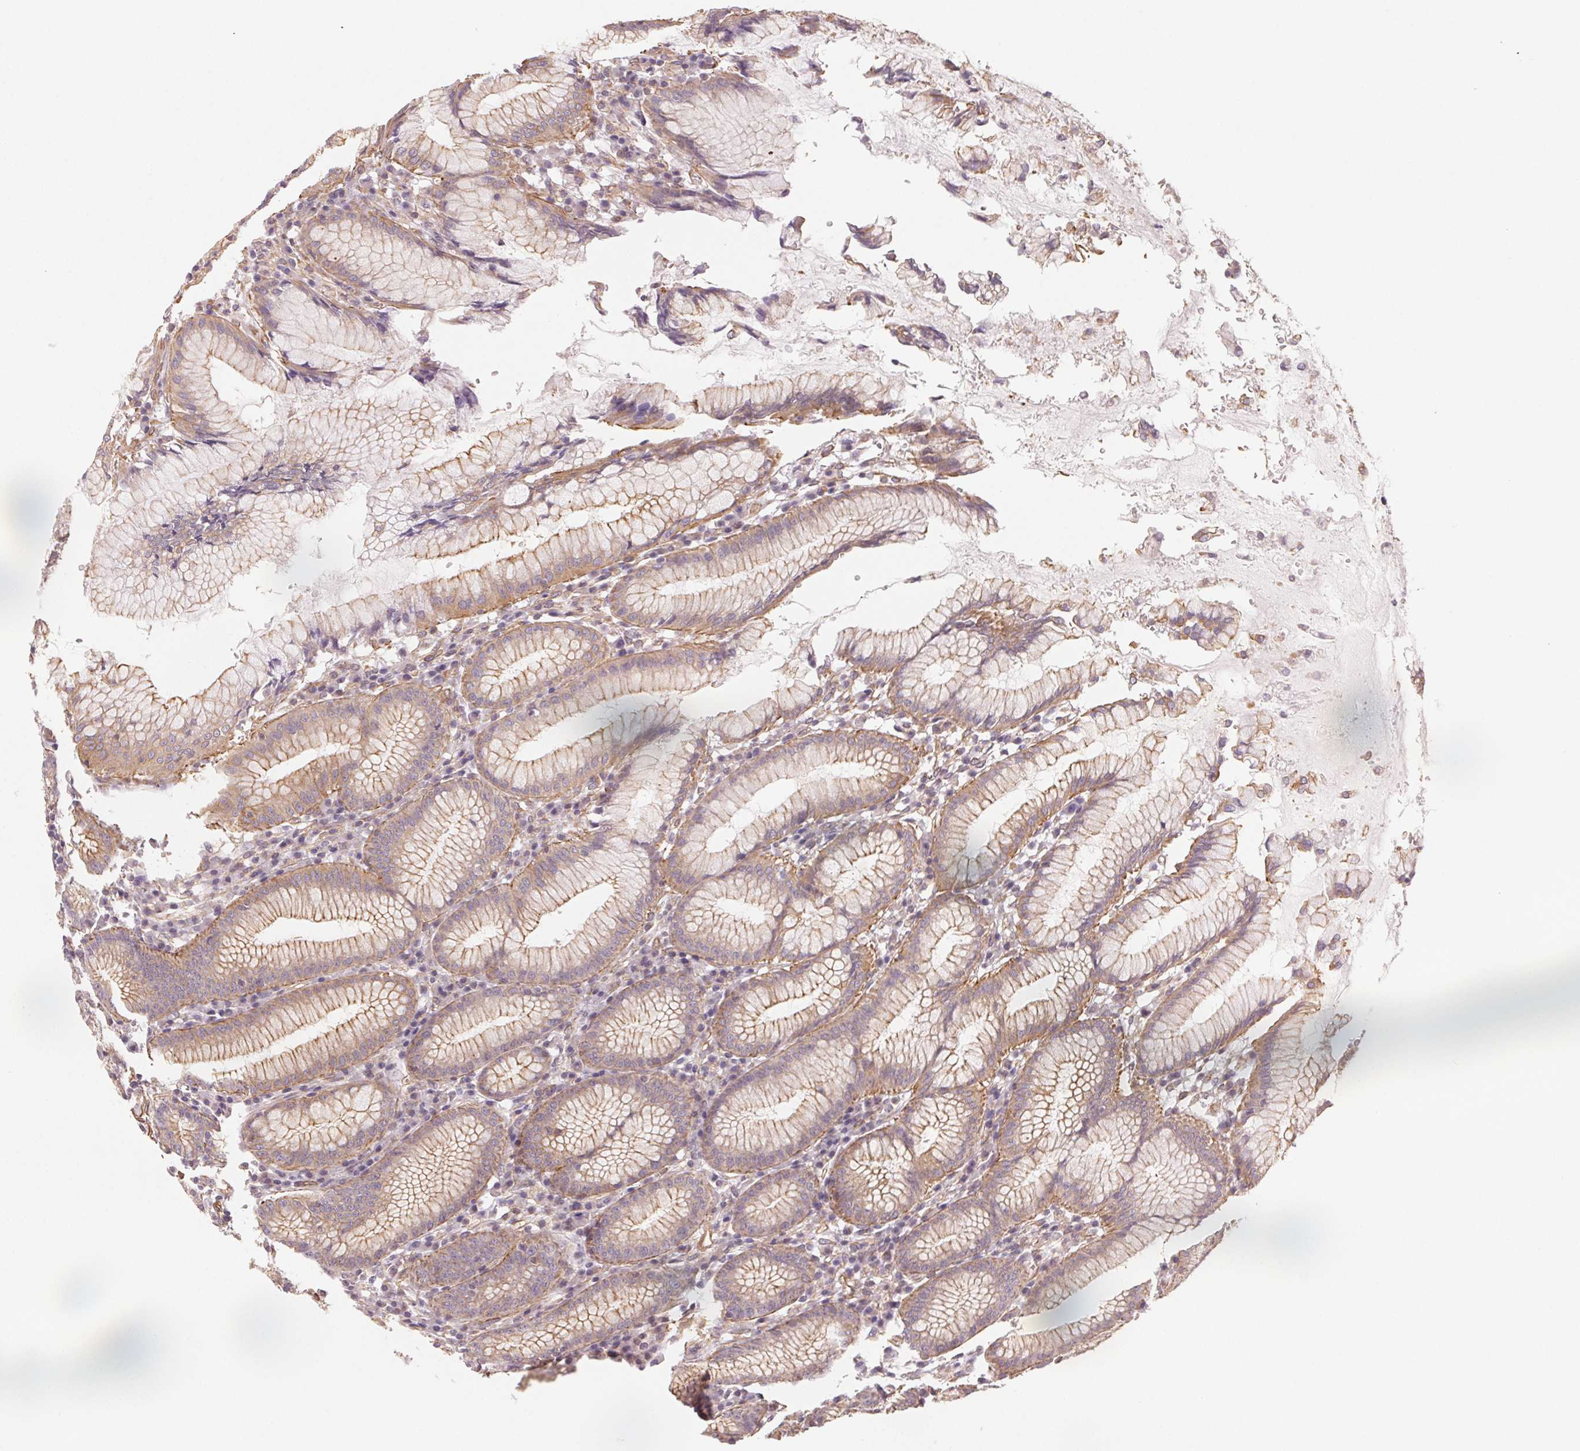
{"staining": {"intensity": "weak", "quantity": "25%-75%", "location": "cytoplasmic/membranous"}, "tissue": "stomach", "cell_type": "Glandular cells", "image_type": "normal", "snomed": [{"axis": "morphology", "description": "Normal tissue, NOS"}, {"axis": "topography", "description": "Stomach"}], "caption": "Stomach stained with a protein marker displays weak staining in glandular cells.", "gene": "PLA2G4F", "patient": {"sex": "male", "age": 55}}